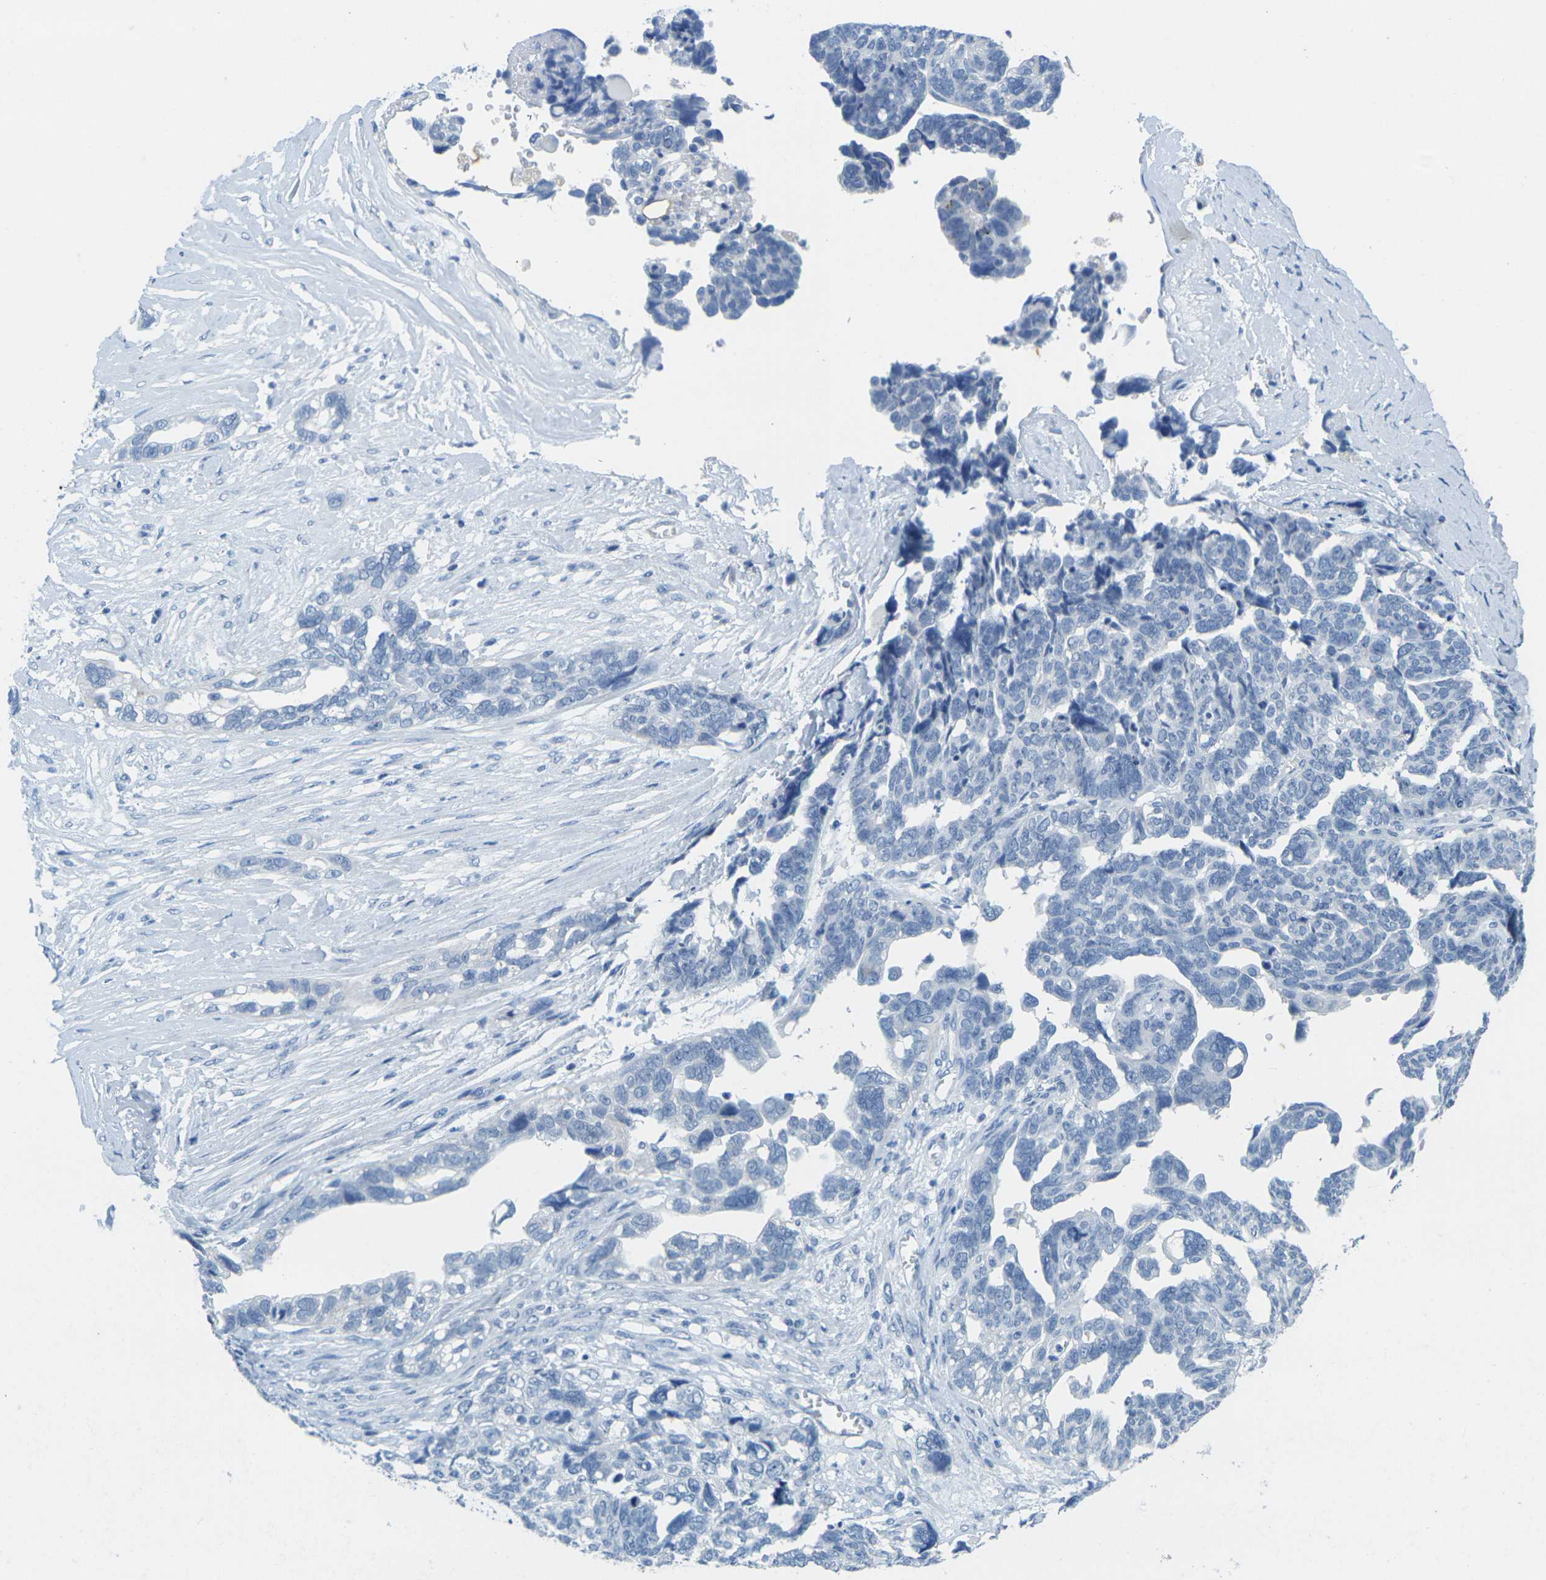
{"staining": {"intensity": "negative", "quantity": "none", "location": "none"}, "tissue": "ovarian cancer", "cell_type": "Tumor cells", "image_type": "cancer", "snomed": [{"axis": "morphology", "description": "Cystadenocarcinoma, serous, NOS"}, {"axis": "topography", "description": "Ovary"}], "caption": "There is no significant positivity in tumor cells of ovarian cancer.", "gene": "FAM3D", "patient": {"sex": "female", "age": 79}}